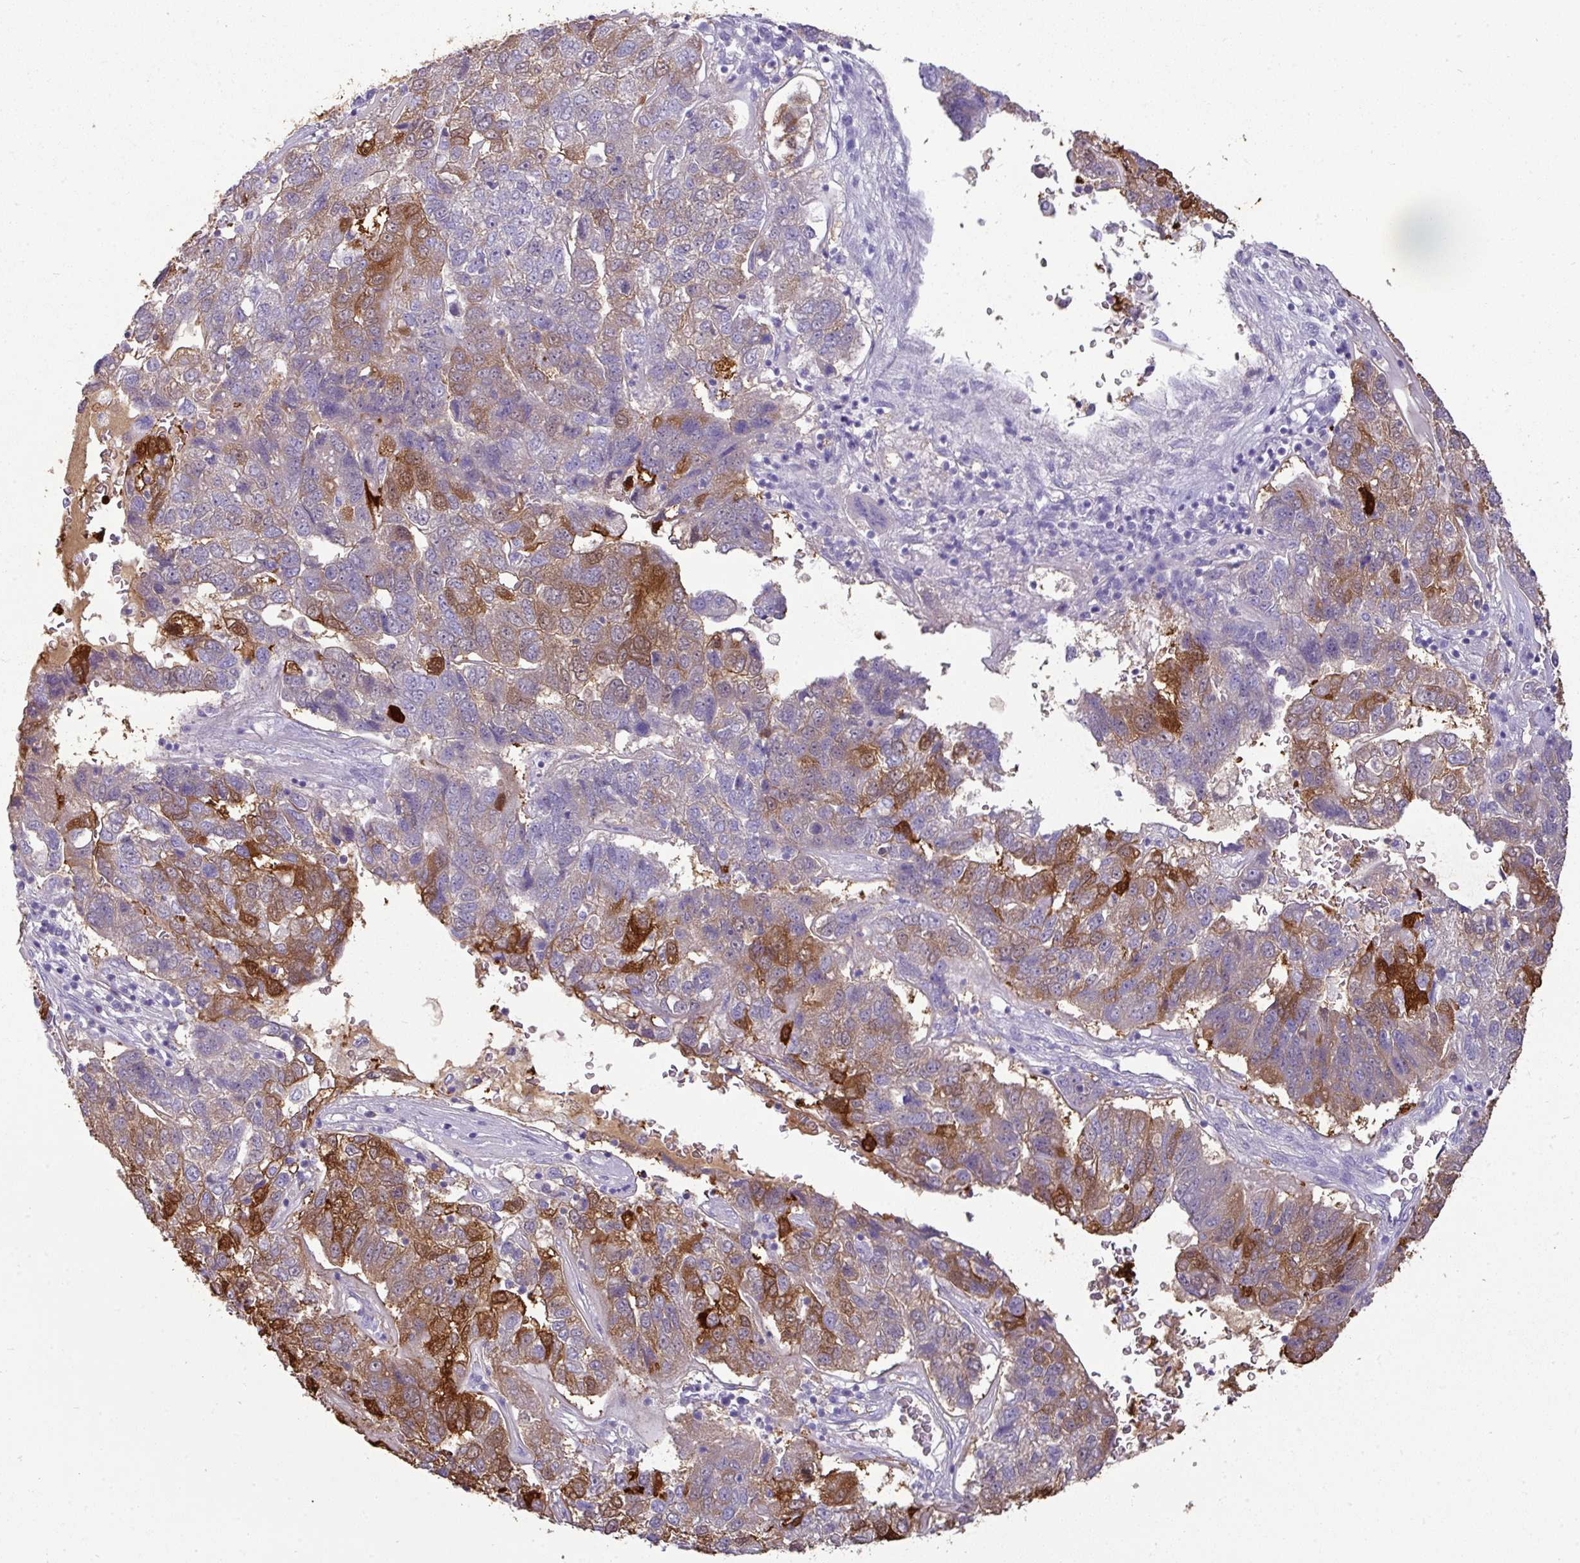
{"staining": {"intensity": "strong", "quantity": "<25%", "location": "cytoplasmic/membranous"}, "tissue": "pancreatic cancer", "cell_type": "Tumor cells", "image_type": "cancer", "snomed": [{"axis": "morphology", "description": "Adenocarcinoma, NOS"}, {"axis": "topography", "description": "Pancreas"}], "caption": "Approximately <25% of tumor cells in pancreatic cancer reveal strong cytoplasmic/membranous protein staining as visualized by brown immunohistochemical staining.", "gene": "GSTA3", "patient": {"sex": "female", "age": 61}}